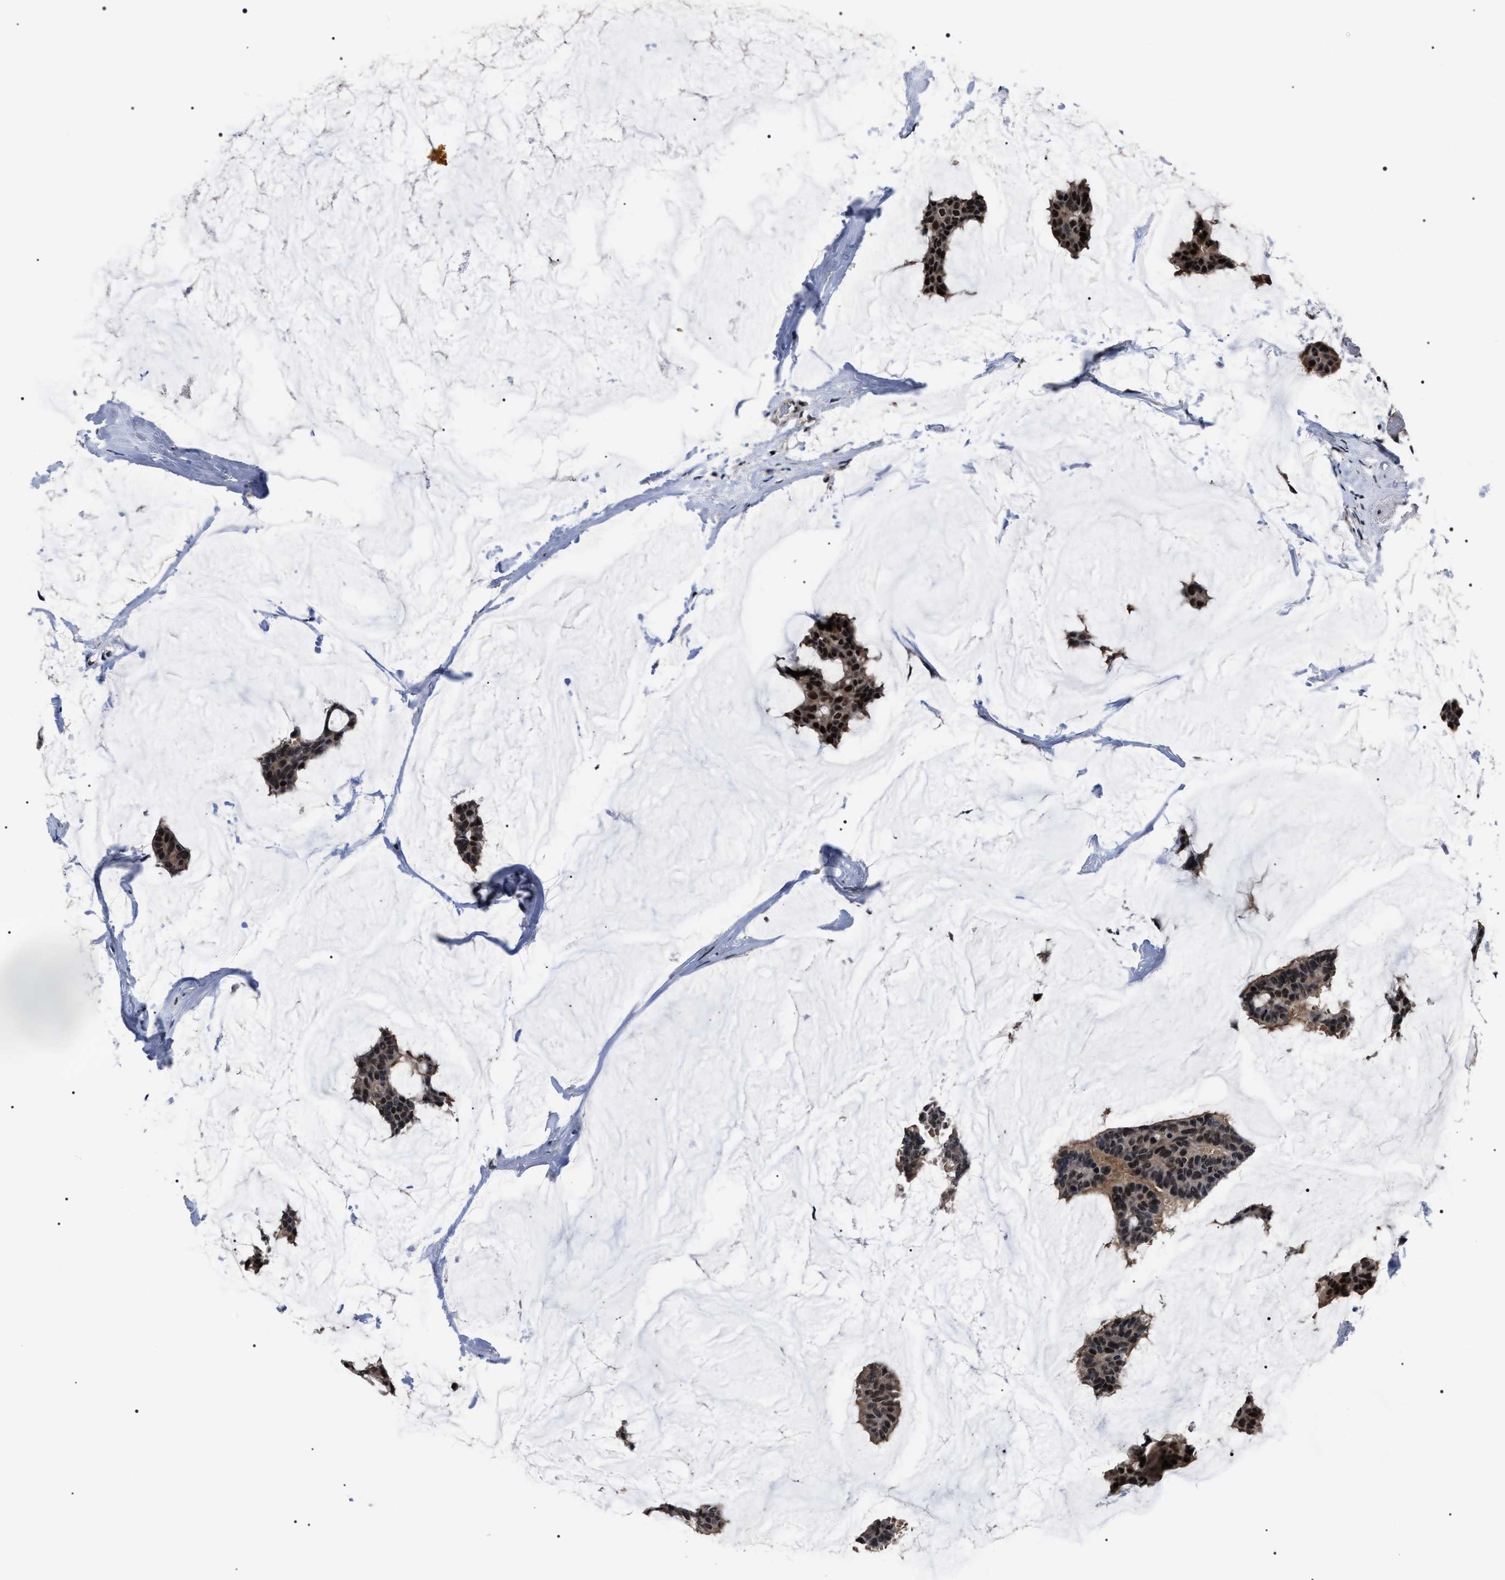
{"staining": {"intensity": "strong", "quantity": ">75%", "location": "nuclear"}, "tissue": "breast cancer", "cell_type": "Tumor cells", "image_type": "cancer", "snomed": [{"axis": "morphology", "description": "Duct carcinoma"}, {"axis": "topography", "description": "Breast"}], "caption": "Immunohistochemical staining of breast invasive ductal carcinoma demonstrates strong nuclear protein expression in about >75% of tumor cells.", "gene": "CSNK2A1", "patient": {"sex": "female", "age": 93}}